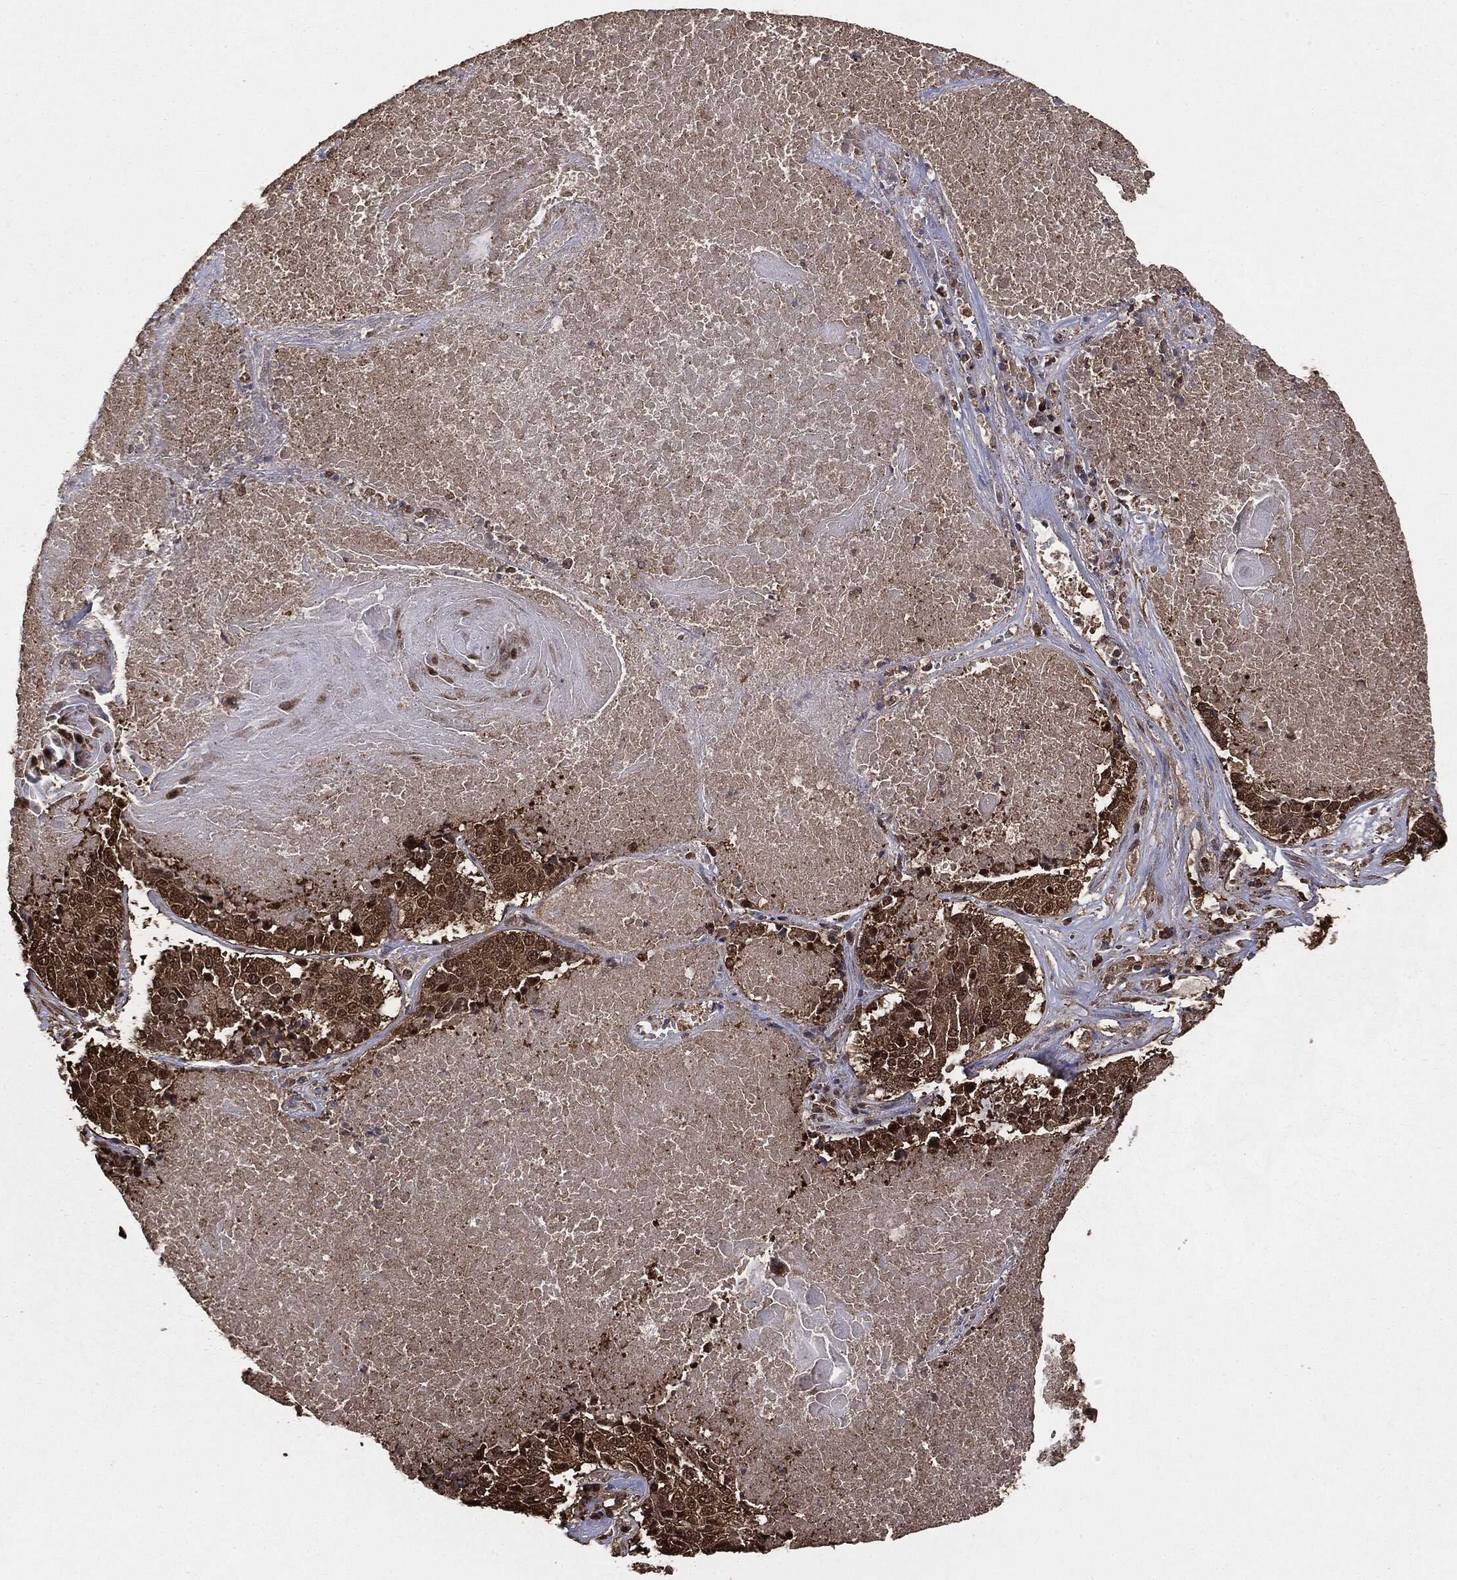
{"staining": {"intensity": "strong", "quantity": ">75%", "location": "cytoplasmic/membranous"}, "tissue": "lung cancer", "cell_type": "Tumor cells", "image_type": "cancer", "snomed": [{"axis": "morphology", "description": "Squamous cell carcinoma, NOS"}, {"axis": "topography", "description": "Lung"}], "caption": "IHC of human lung cancer exhibits high levels of strong cytoplasmic/membranous positivity in about >75% of tumor cells.", "gene": "NME1", "patient": {"sex": "male", "age": 64}}